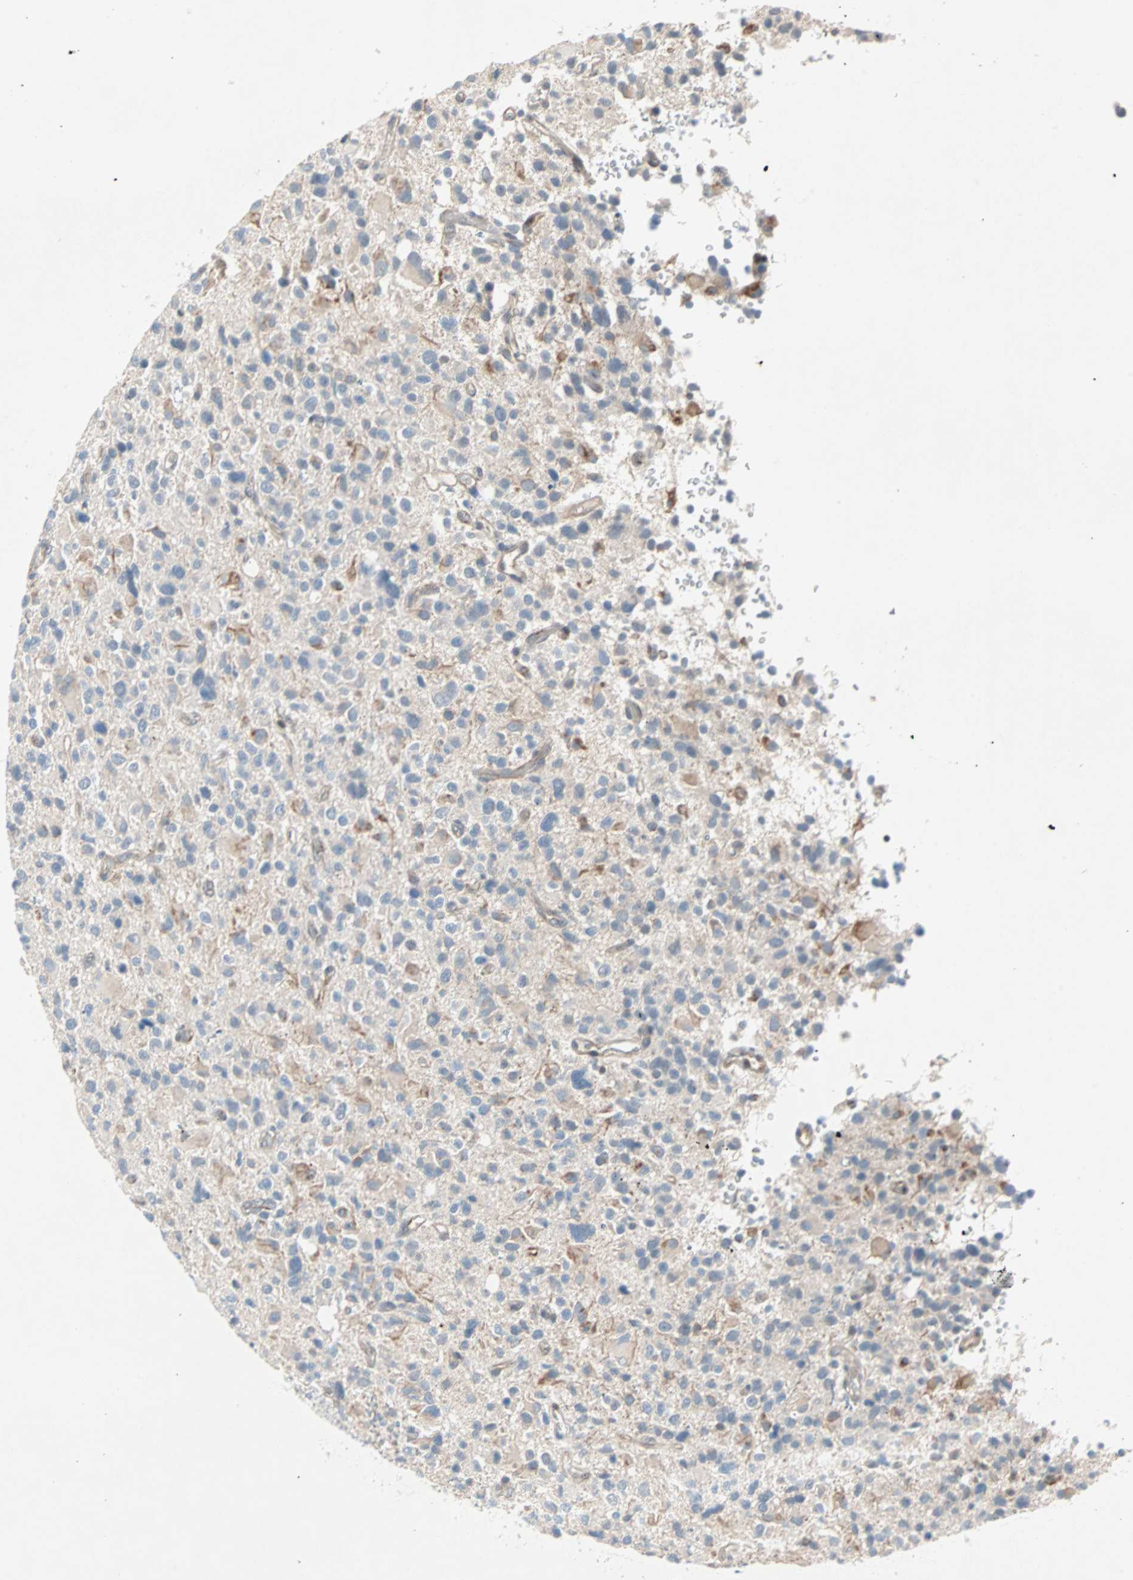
{"staining": {"intensity": "weak", "quantity": "25%-75%", "location": "cytoplasmic/membranous"}, "tissue": "glioma", "cell_type": "Tumor cells", "image_type": "cancer", "snomed": [{"axis": "morphology", "description": "Glioma, malignant, High grade"}, {"axis": "topography", "description": "Brain"}], "caption": "Brown immunohistochemical staining in malignant high-grade glioma exhibits weak cytoplasmic/membranous positivity in about 25%-75% of tumor cells. (IHC, brightfield microscopy, high magnification).", "gene": "CAND2", "patient": {"sex": "male", "age": 48}}